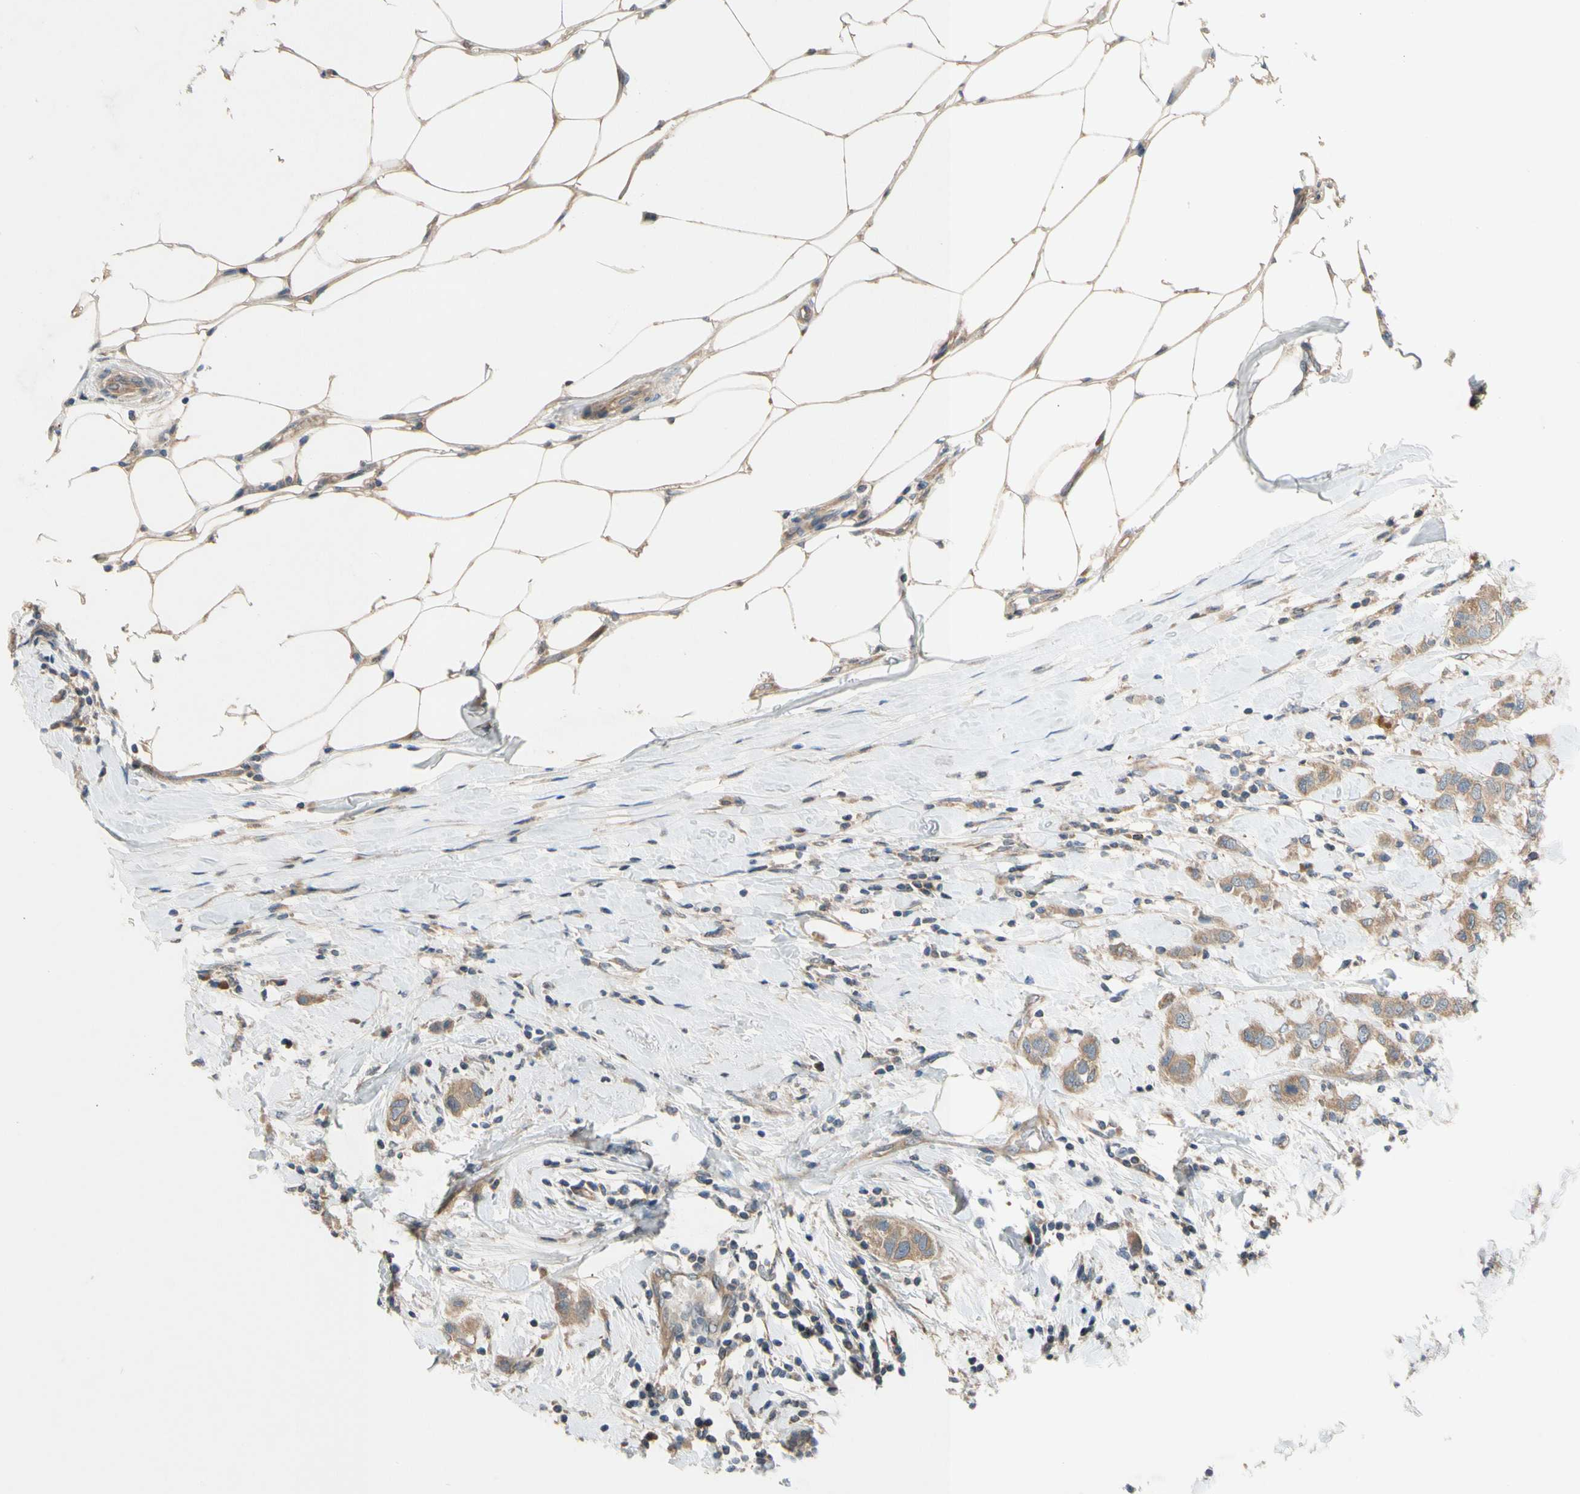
{"staining": {"intensity": "moderate", "quantity": ">75%", "location": "cytoplasmic/membranous"}, "tissue": "breast cancer", "cell_type": "Tumor cells", "image_type": "cancer", "snomed": [{"axis": "morphology", "description": "Duct carcinoma"}, {"axis": "topography", "description": "Breast"}], "caption": "A brown stain shows moderate cytoplasmic/membranous staining of a protein in human invasive ductal carcinoma (breast) tumor cells. (DAB IHC, brown staining for protein, blue staining for nuclei).", "gene": "MBTPS2", "patient": {"sex": "female", "age": 50}}